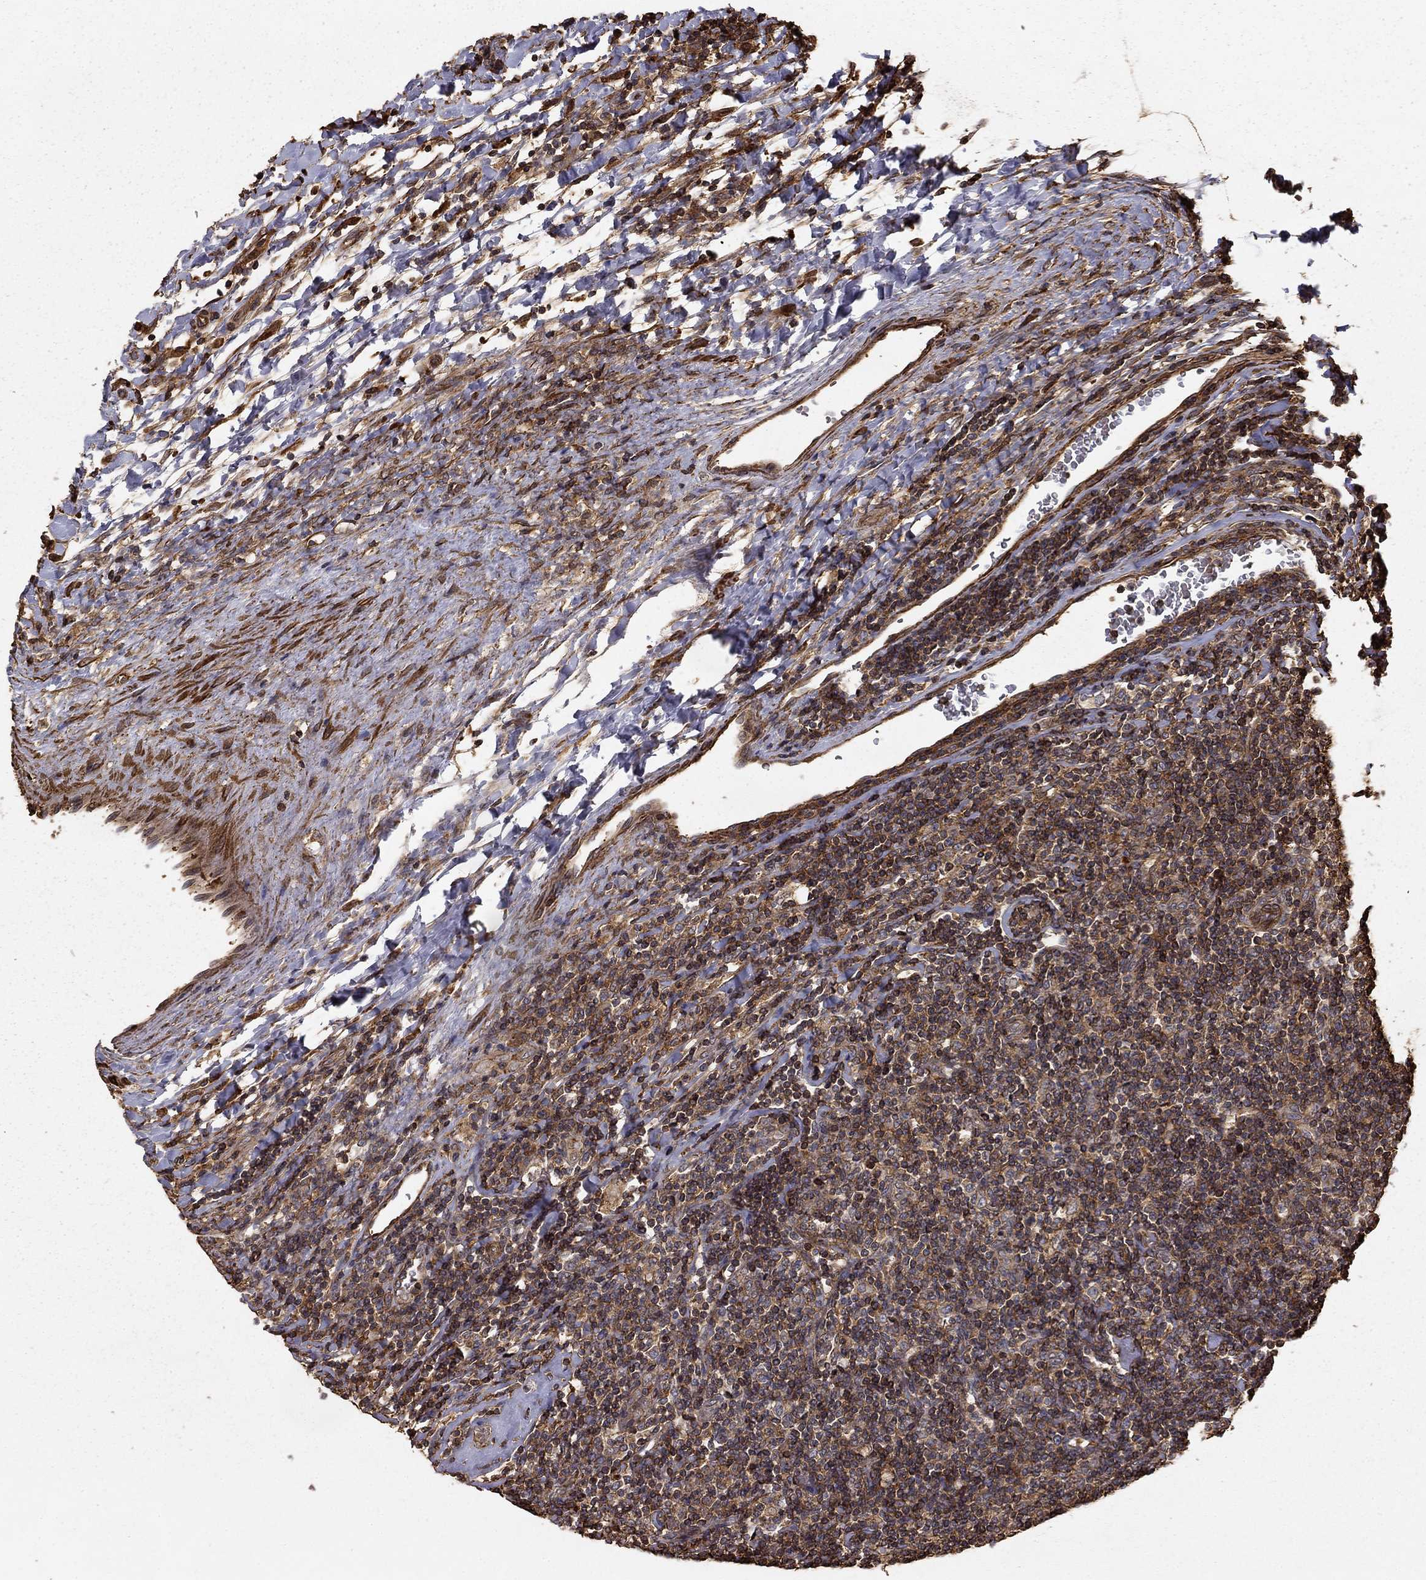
{"staining": {"intensity": "negative", "quantity": "none", "location": "none"}, "tissue": "lymphoma", "cell_type": "Tumor cells", "image_type": "cancer", "snomed": [{"axis": "morphology", "description": "Hodgkin's disease, NOS"}, {"axis": "topography", "description": "Lymph node"}], "caption": "This histopathology image is of lymphoma stained with immunohistochemistry to label a protein in brown with the nuclei are counter-stained blue. There is no expression in tumor cells.", "gene": "HABP4", "patient": {"sex": "male", "age": 40}}